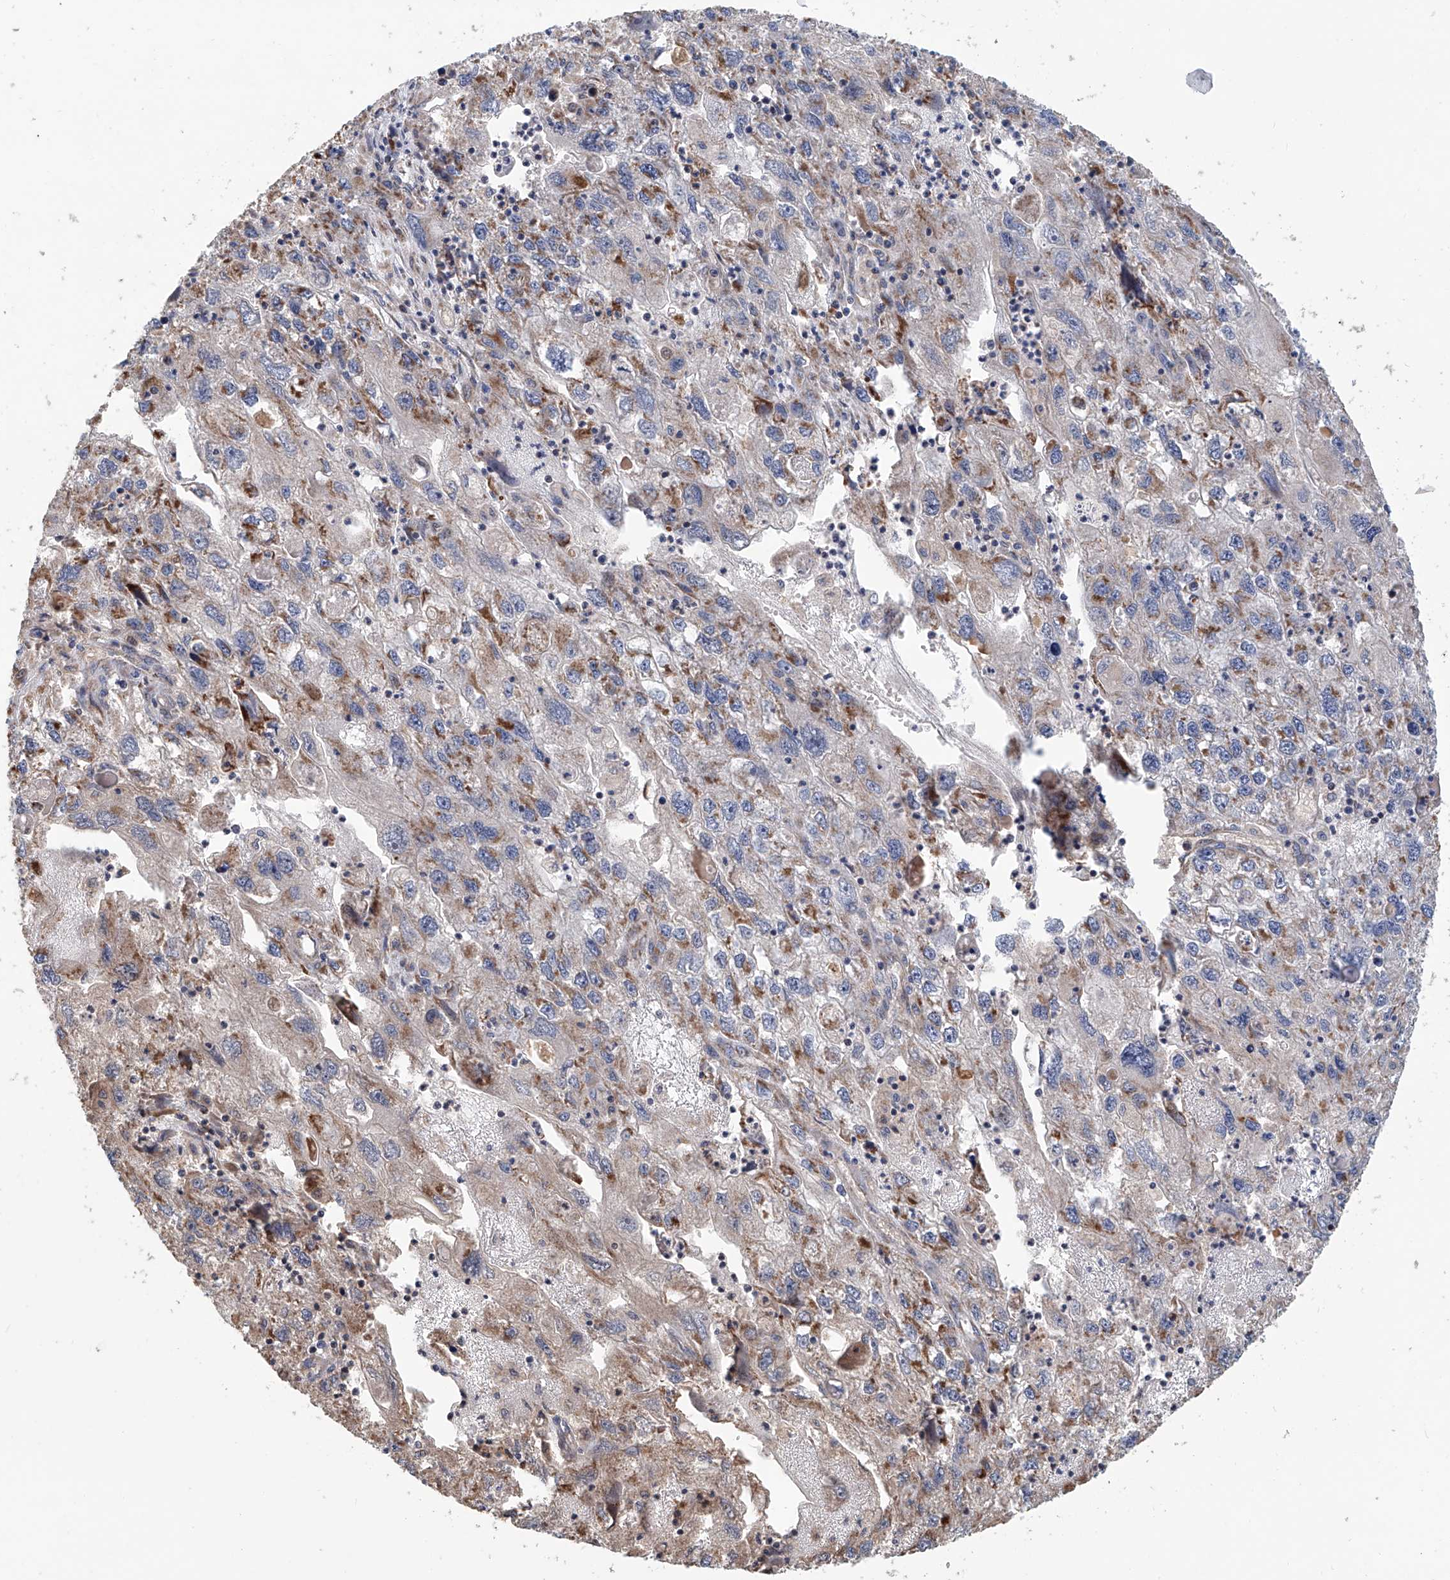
{"staining": {"intensity": "moderate", "quantity": "<25%", "location": "cytoplasmic/membranous"}, "tissue": "endometrial cancer", "cell_type": "Tumor cells", "image_type": "cancer", "snomed": [{"axis": "morphology", "description": "Adenocarcinoma, NOS"}, {"axis": "topography", "description": "Endometrium"}], "caption": "Endometrial adenocarcinoma tissue displays moderate cytoplasmic/membranous expression in about <25% of tumor cells, visualized by immunohistochemistry.", "gene": "MCL1", "patient": {"sex": "female", "age": 49}}